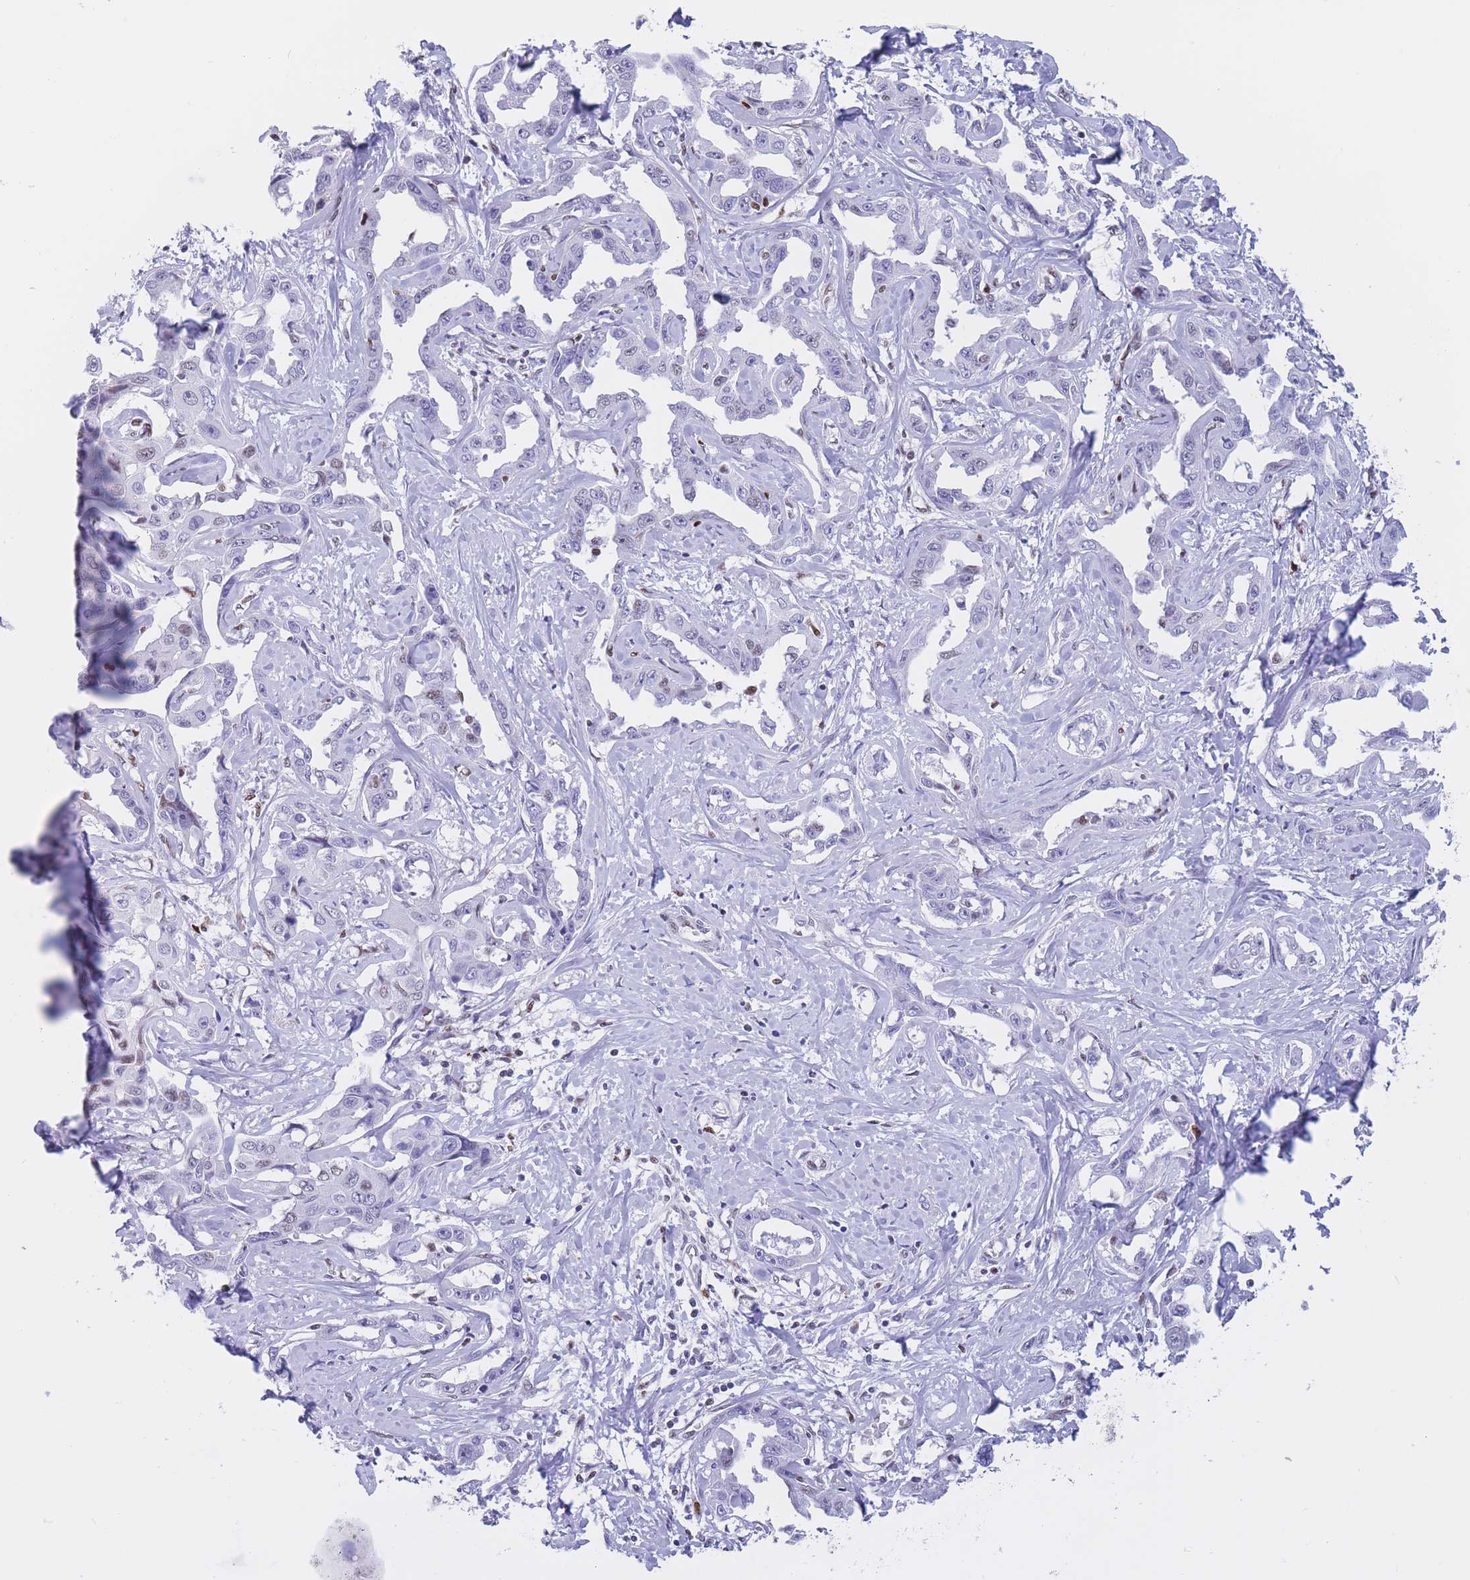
{"staining": {"intensity": "negative", "quantity": "none", "location": "none"}, "tissue": "liver cancer", "cell_type": "Tumor cells", "image_type": "cancer", "snomed": [{"axis": "morphology", "description": "Cholangiocarcinoma"}, {"axis": "topography", "description": "Liver"}], "caption": "High power microscopy photomicrograph of an immunohistochemistry (IHC) histopathology image of cholangiocarcinoma (liver), revealing no significant positivity in tumor cells.", "gene": "NASP", "patient": {"sex": "male", "age": 59}}